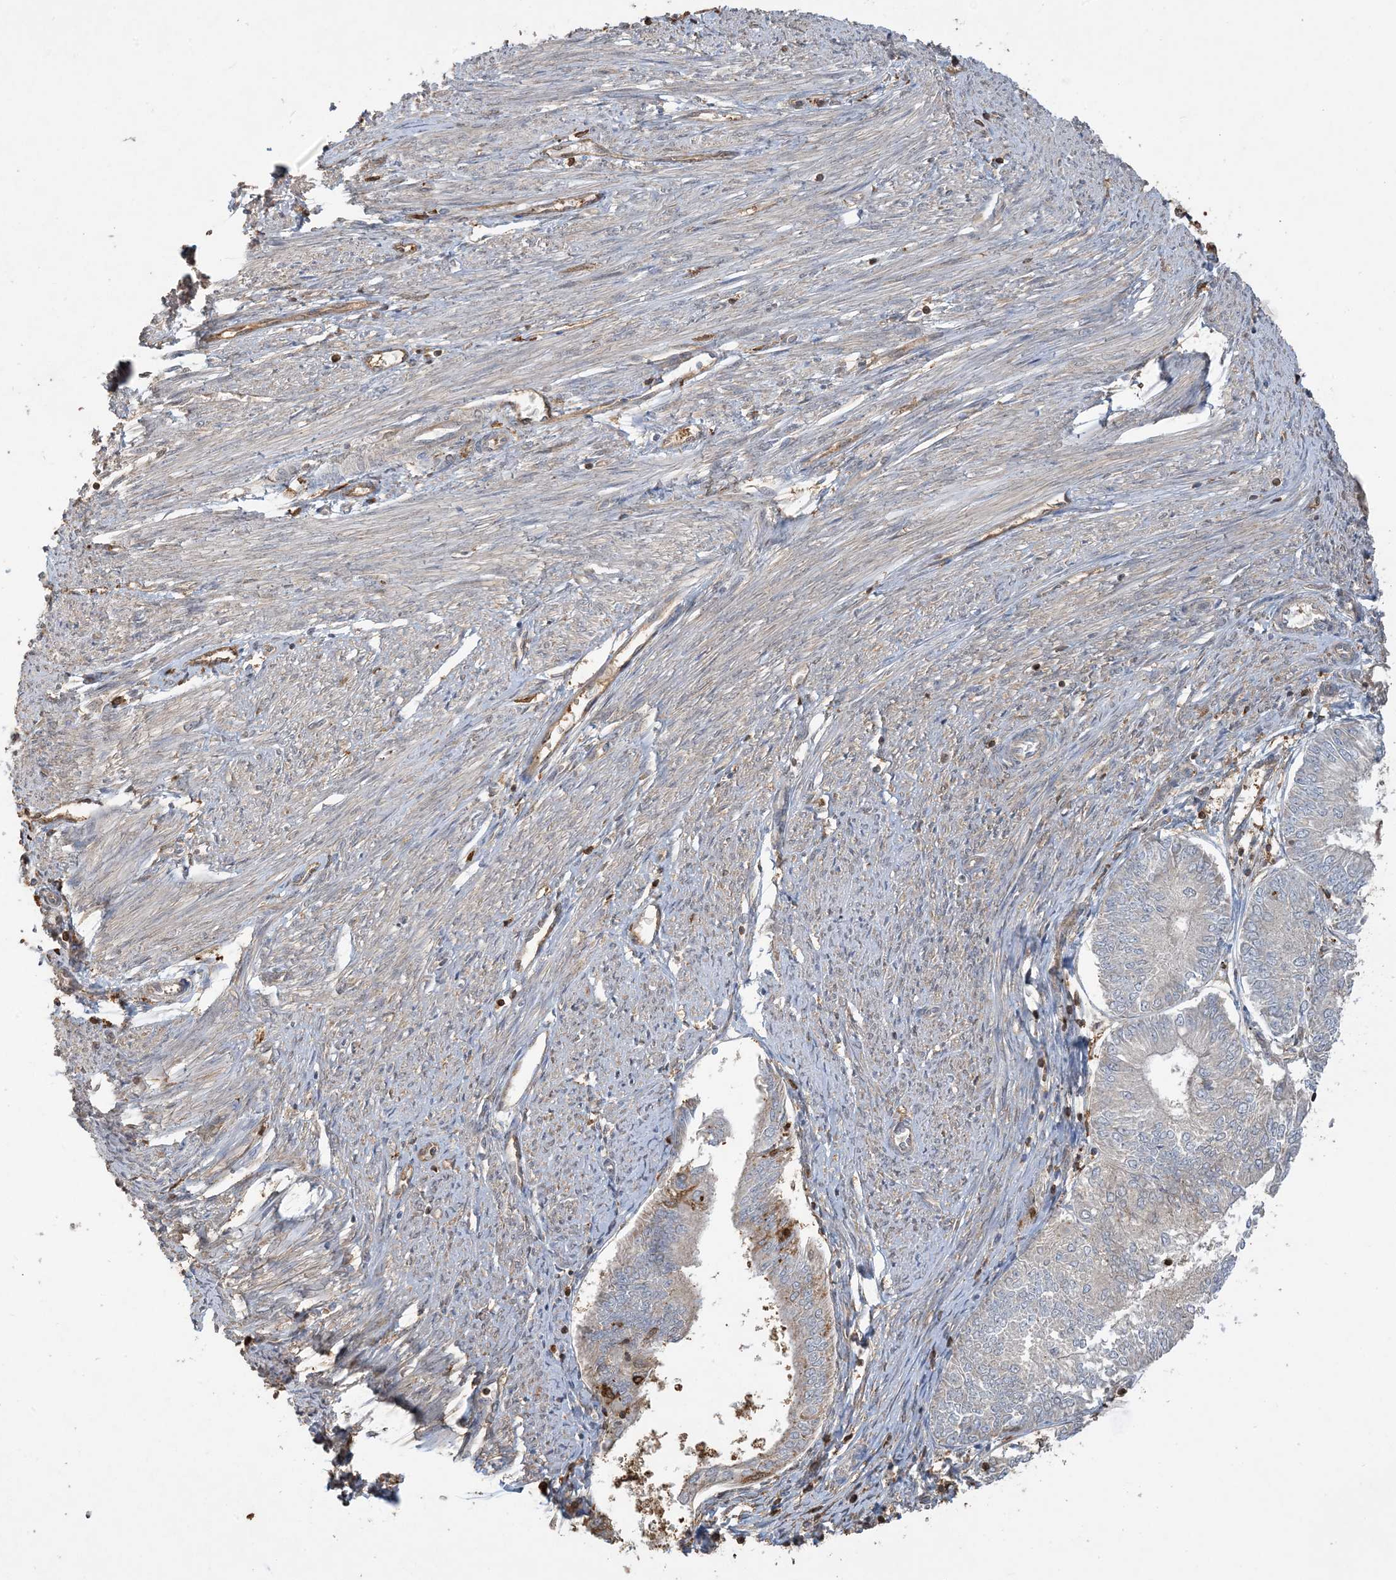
{"staining": {"intensity": "weak", "quantity": "<25%", "location": "cytoplasmic/membranous"}, "tissue": "endometrial cancer", "cell_type": "Tumor cells", "image_type": "cancer", "snomed": [{"axis": "morphology", "description": "Adenocarcinoma, NOS"}, {"axis": "topography", "description": "Endometrium"}], "caption": "Immunohistochemical staining of adenocarcinoma (endometrial) exhibits no significant staining in tumor cells. The staining is performed using DAB (3,3'-diaminobenzidine) brown chromogen with nuclei counter-stained in using hematoxylin.", "gene": "TMSB4X", "patient": {"sex": "female", "age": 58}}